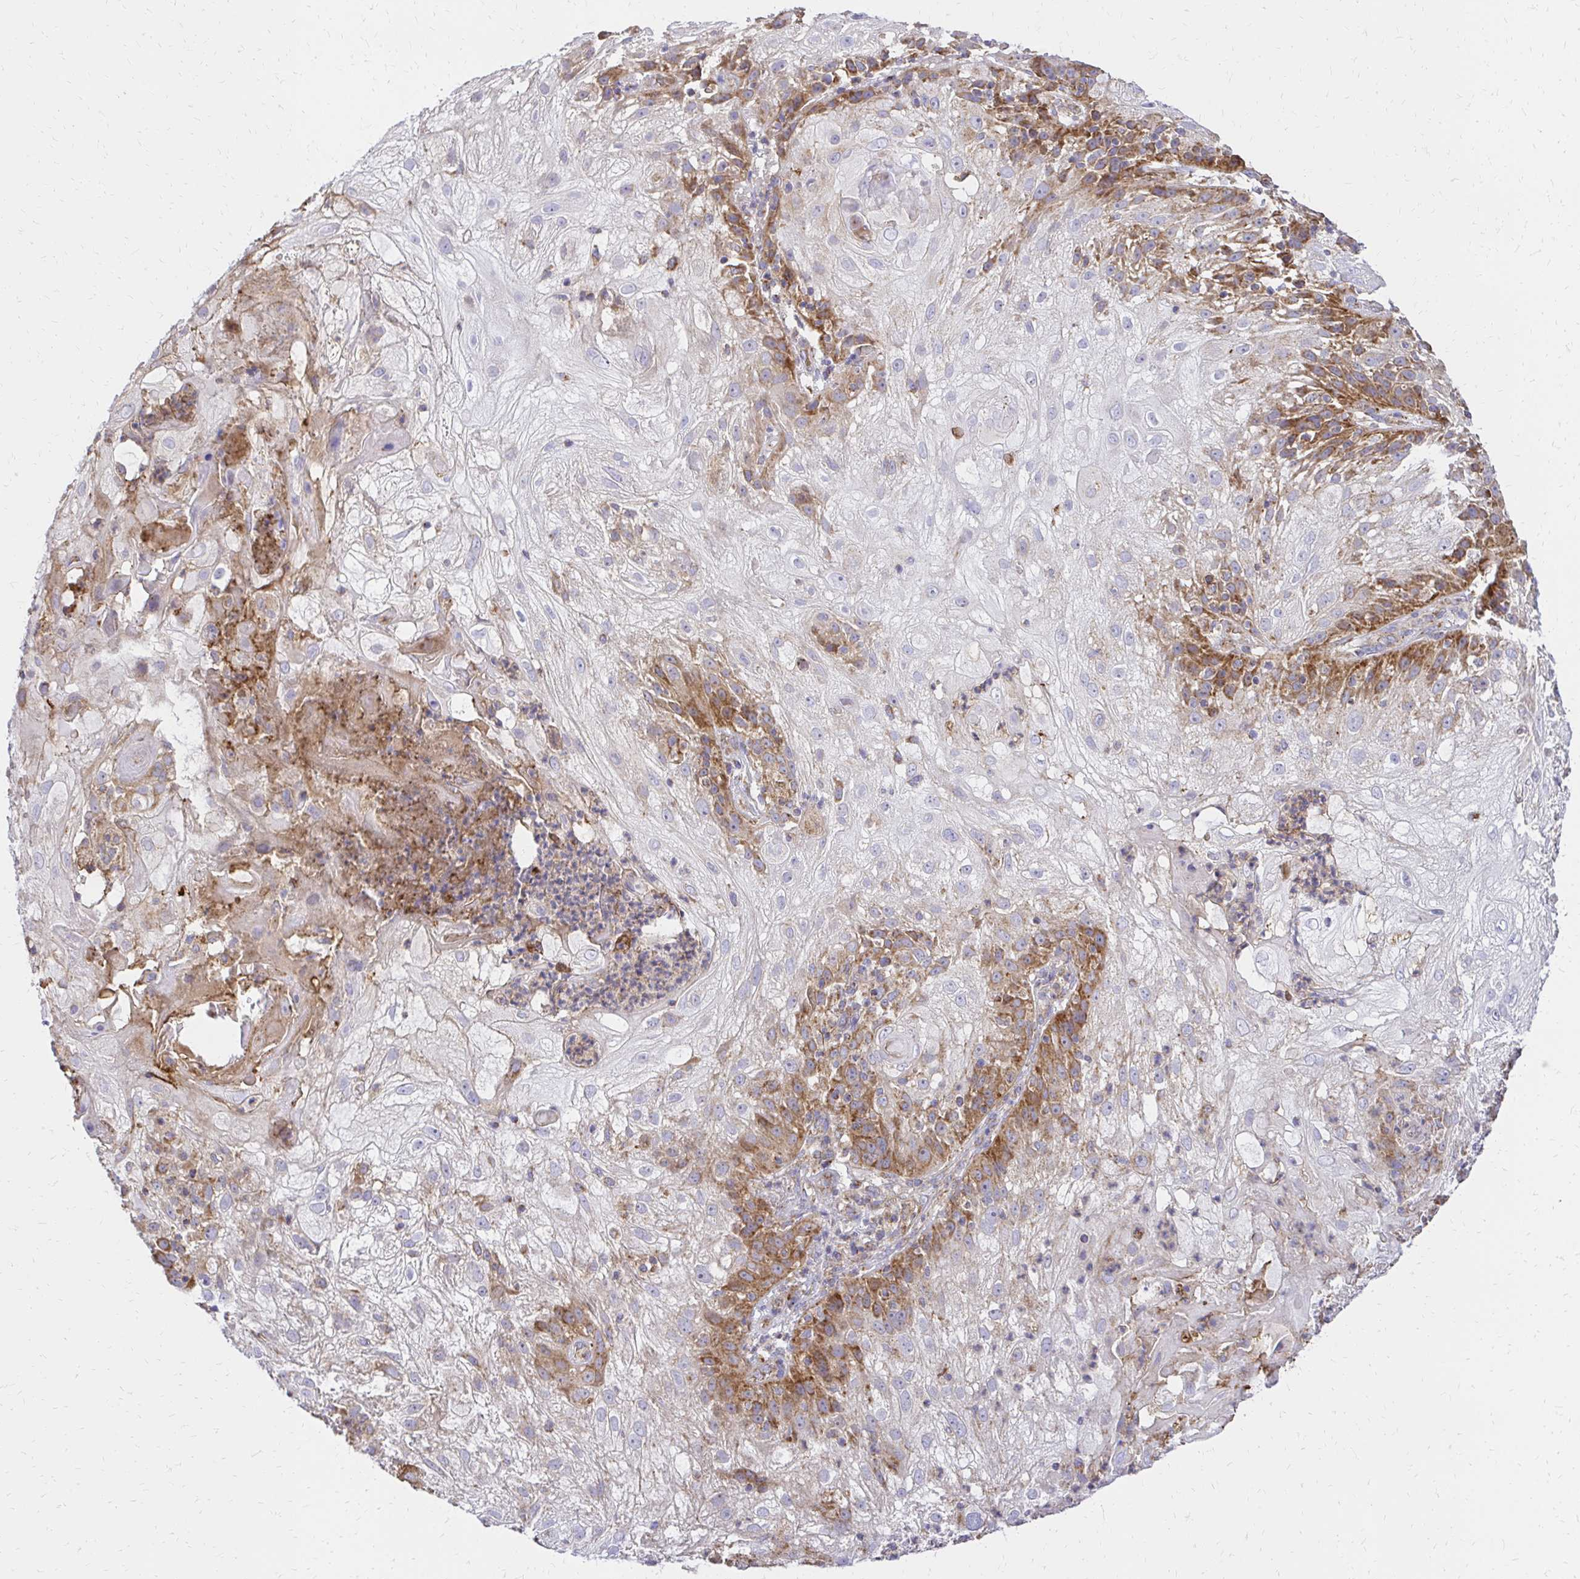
{"staining": {"intensity": "moderate", "quantity": "25%-75%", "location": "cytoplasmic/membranous"}, "tissue": "skin cancer", "cell_type": "Tumor cells", "image_type": "cancer", "snomed": [{"axis": "morphology", "description": "Normal tissue, NOS"}, {"axis": "morphology", "description": "Squamous cell carcinoma, NOS"}, {"axis": "topography", "description": "Skin"}], "caption": "Tumor cells display moderate cytoplasmic/membranous staining in approximately 25%-75% of cells in skin squamous cell carcinoma.", "gene": "MRPL13", "patient": {"sex": "female", "age": 83}}